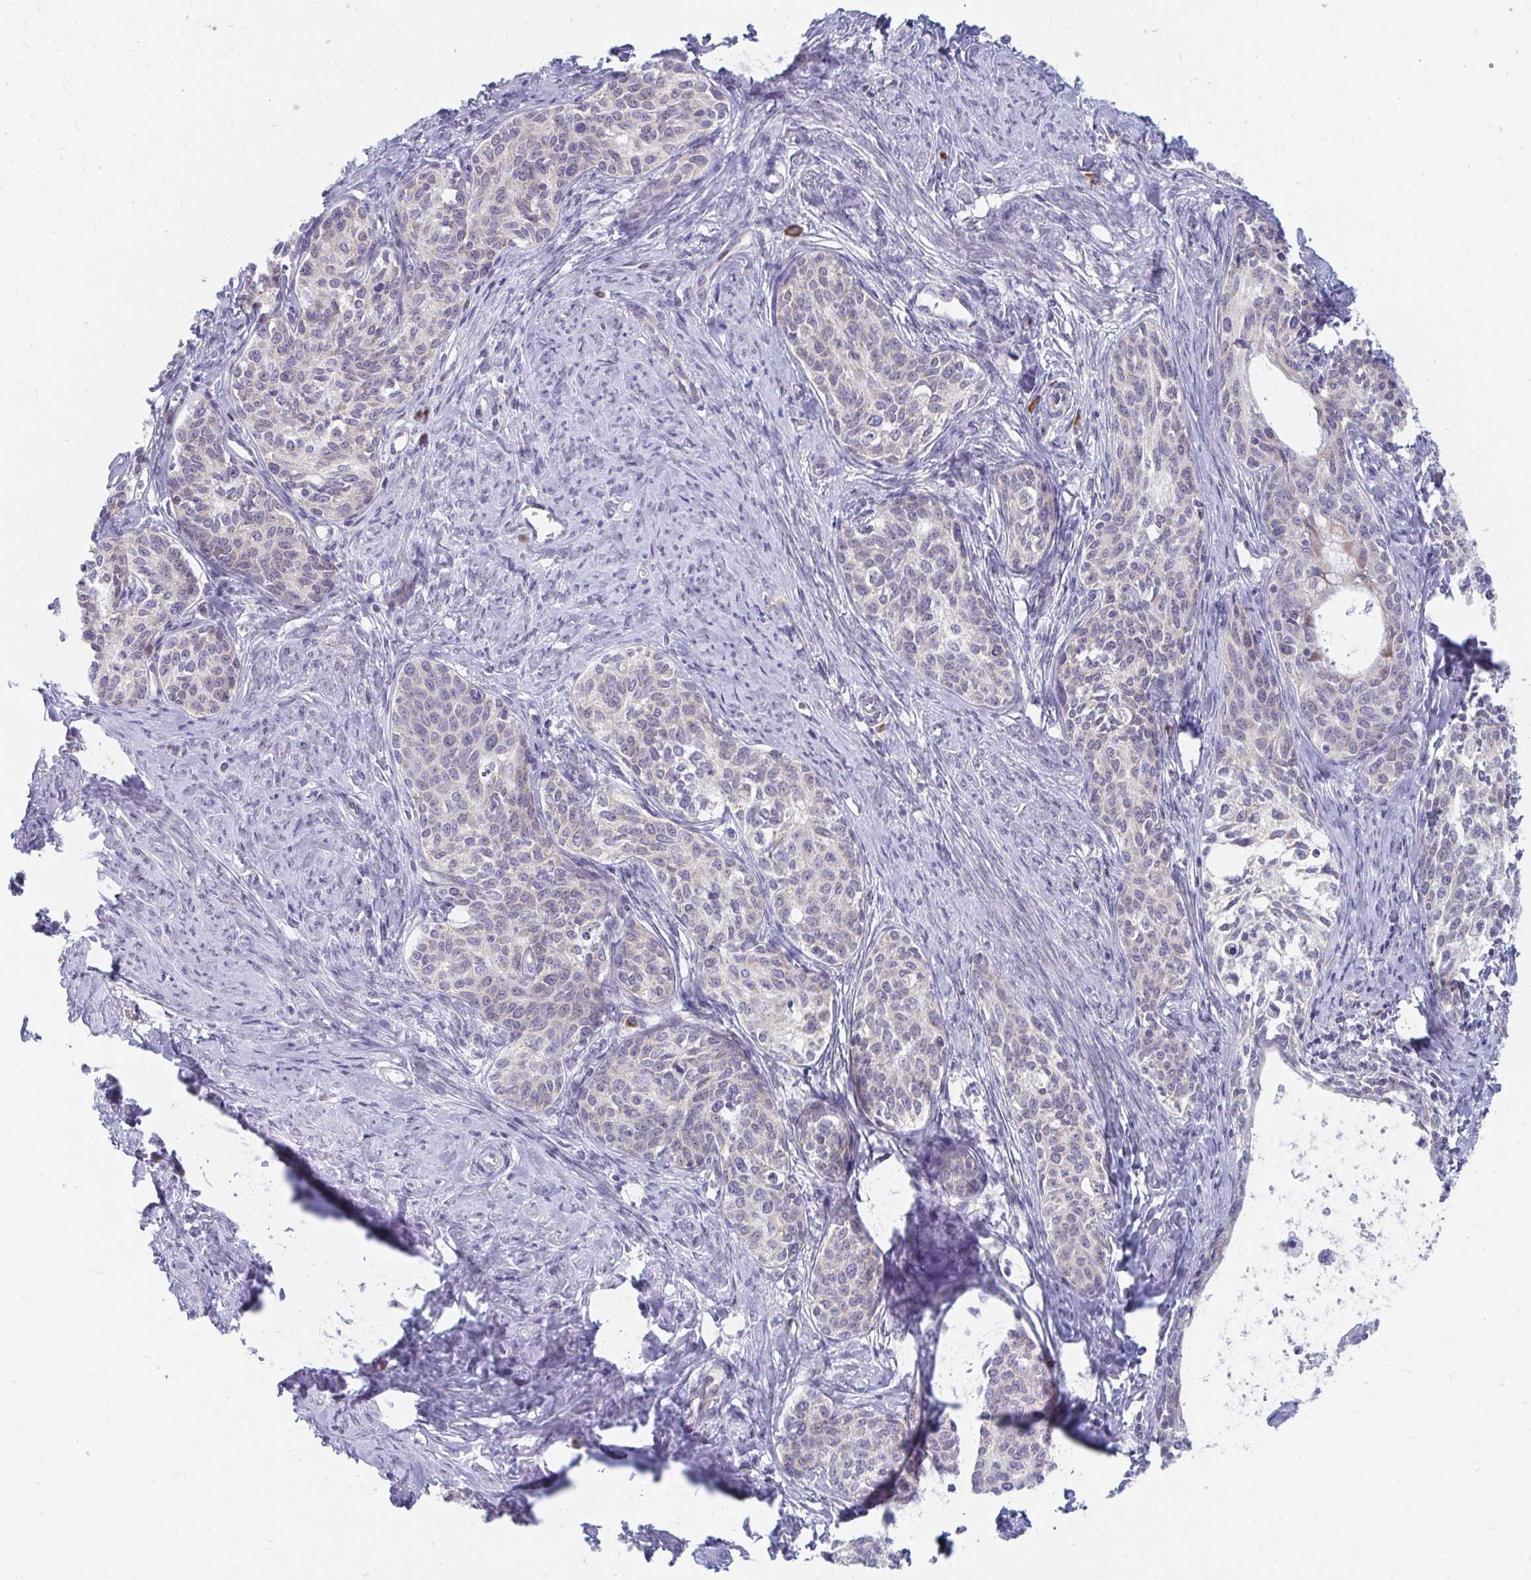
{"staining": {"intensity": "weak", "quantity": "<25%", "location": "cytoplasmic/membranous"}, "tissue": "cervical cancer", "cell_type": "Tumor cells", "image_type": "cancer", "snomed": [{"axis": "morphology", "description": "Squamous cell carcinoma, NOS"}, {"axis": "morphology", "description": "Adenocarcinoma, NOS"}, {"axis": "topography", "description": "Cervix"}], "caption": "This is a micrograph of immunohistochemistry staining of cervical cancer, which shows no positivity in tumor cells. Nuclei are stained in blue.", "gene": "PABIR3", "patient": {"sex": "female", "age": 52}}